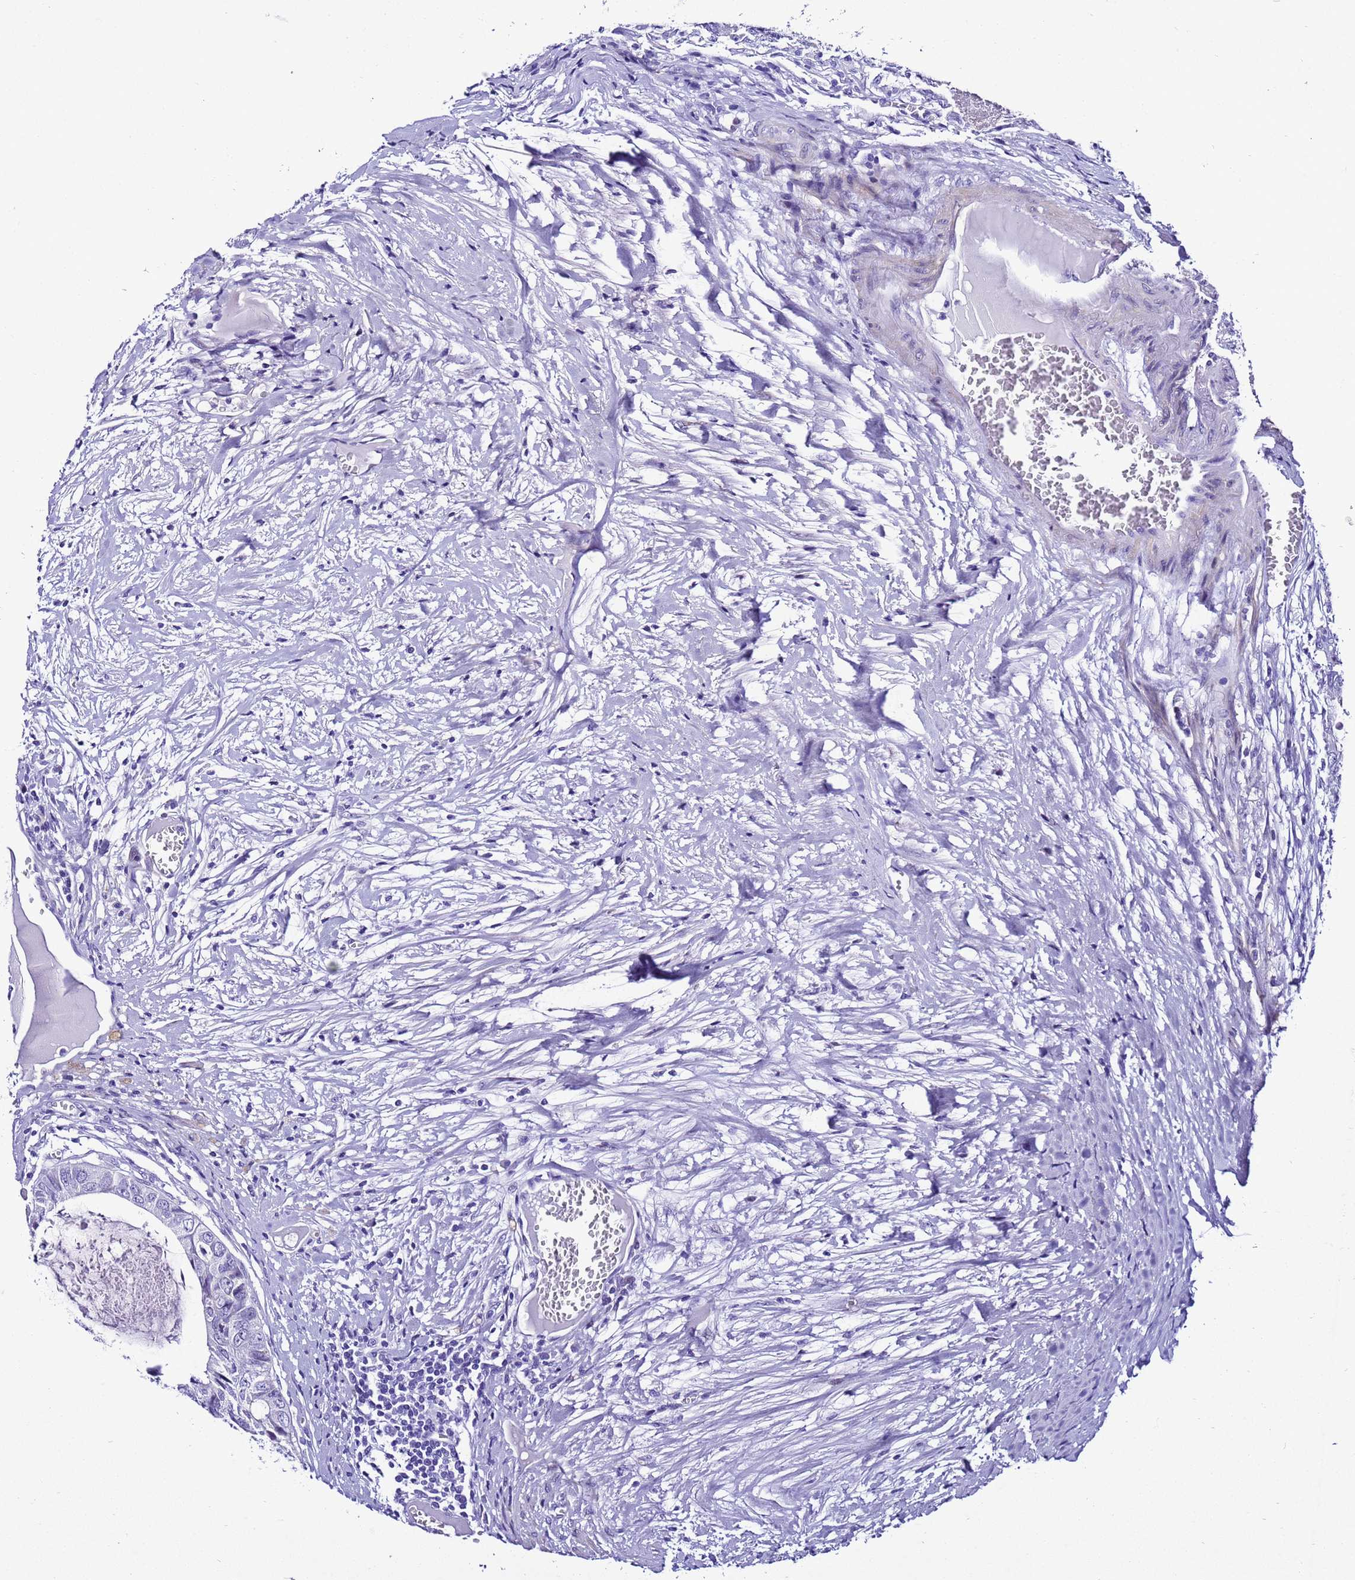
{"staining": {"intensity": "negative", "quantity": "none", "location": "none"}, "tissue": "colorectal cancer", "cell_type": "Tumor cells", "image_type": "cancer", "snomed": [{"axis": "morphology", "description": "Adenocarcinoma, NOS"}, {"axis": "topography", "description": "Colon"}], "caption": "Adenocarcinoma (colorectal) stained for a protein using immunohistochemistry (IHC) shows no expression tumor cells.", "gene": "ZNF417", "patient": {"sex": "male", "age": 85}}